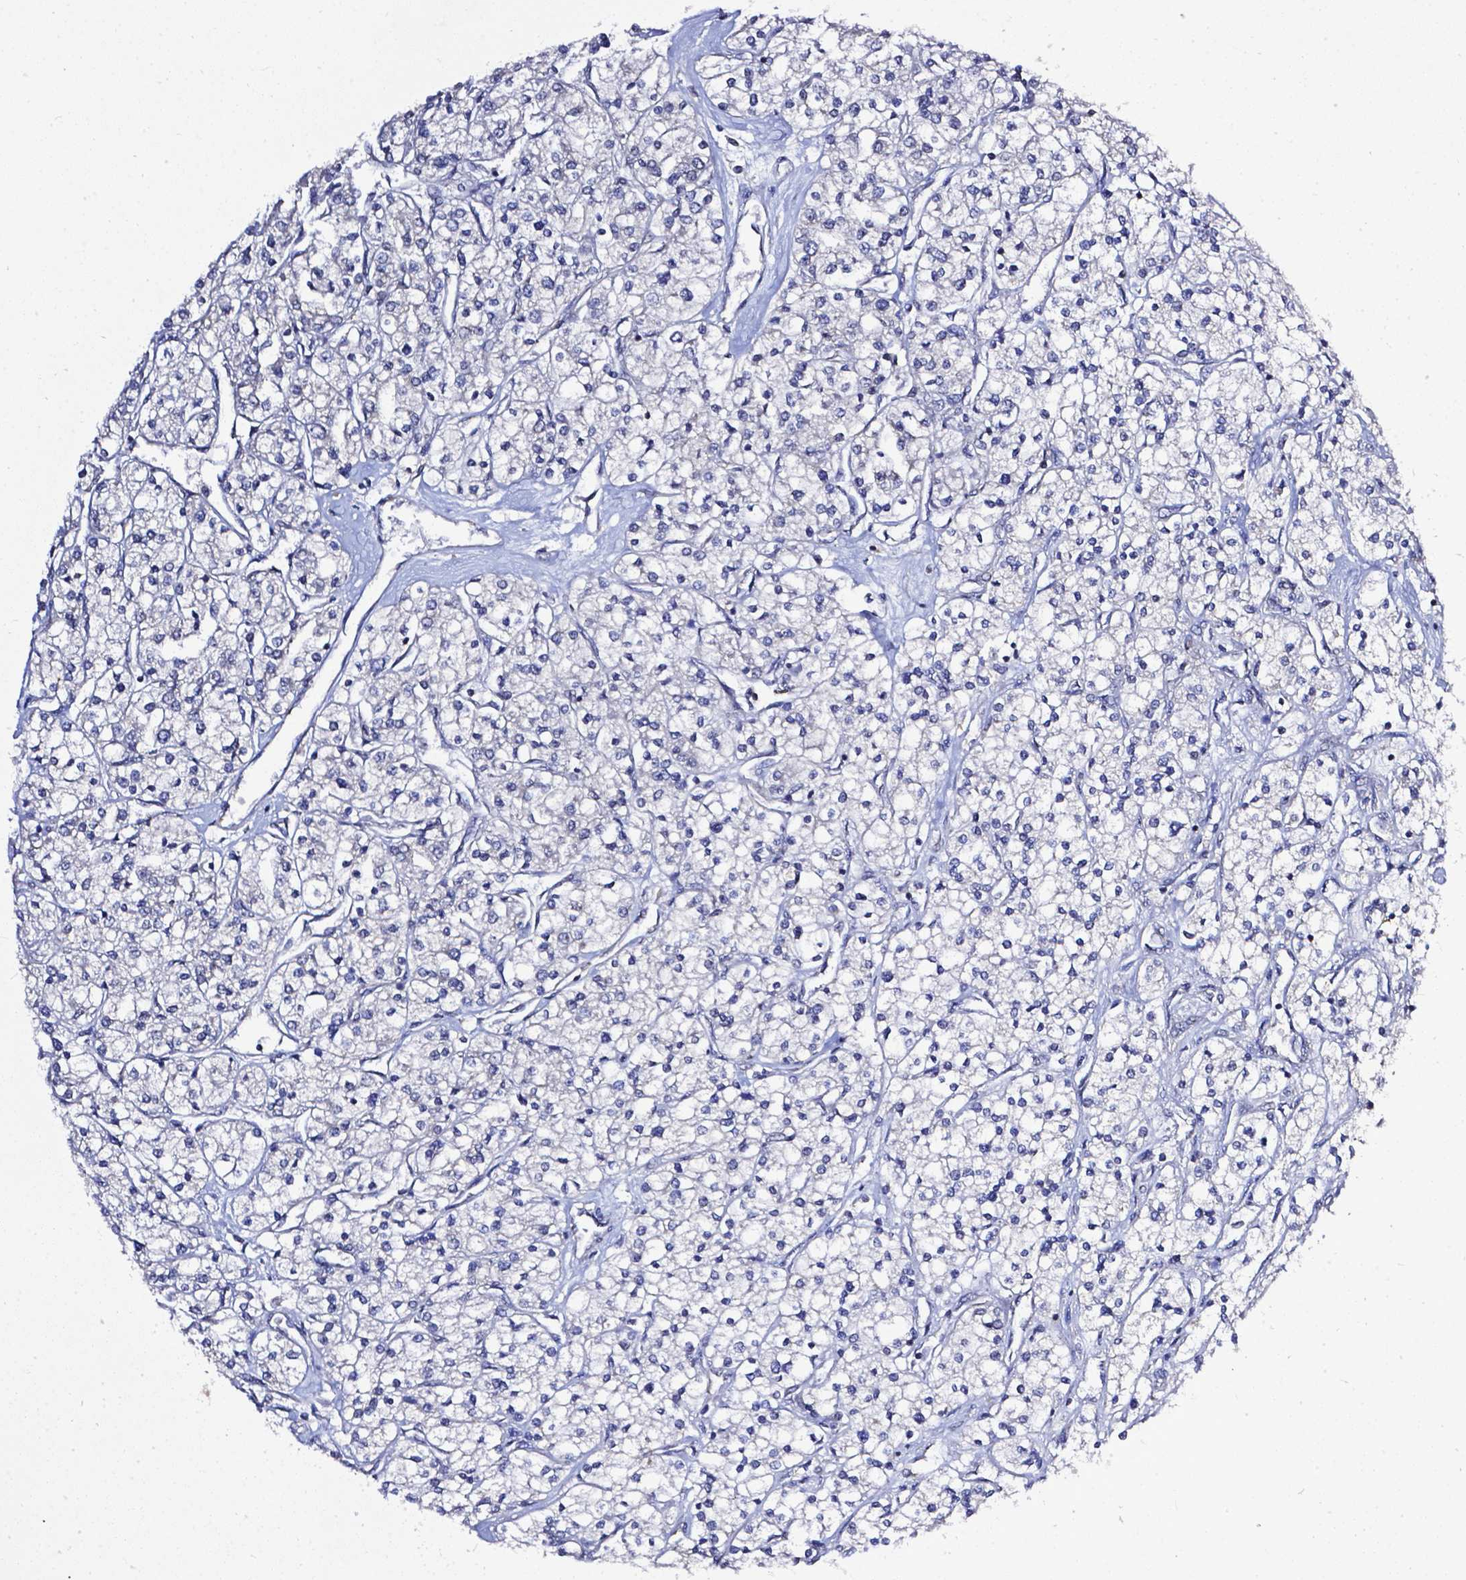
{"staining": {"intensity": "negative", "quantity": "none", "location": "none"}, "tissue": "renal cancer", "cell_type": "Tumor cells", "image_type": "cancer", "snomed": [{"axis": "morphology", "description": "Adenocarcinoma, NOS"}, {"axis": "topography", "description": "Kidney"}], "caption": "Renal cancer stained for a protein using immunohistochemistry (IHC) exhibits no positivity tumor cells.", "gene": "OTUB1", "patient": {"sex": "male", "age": 80}}